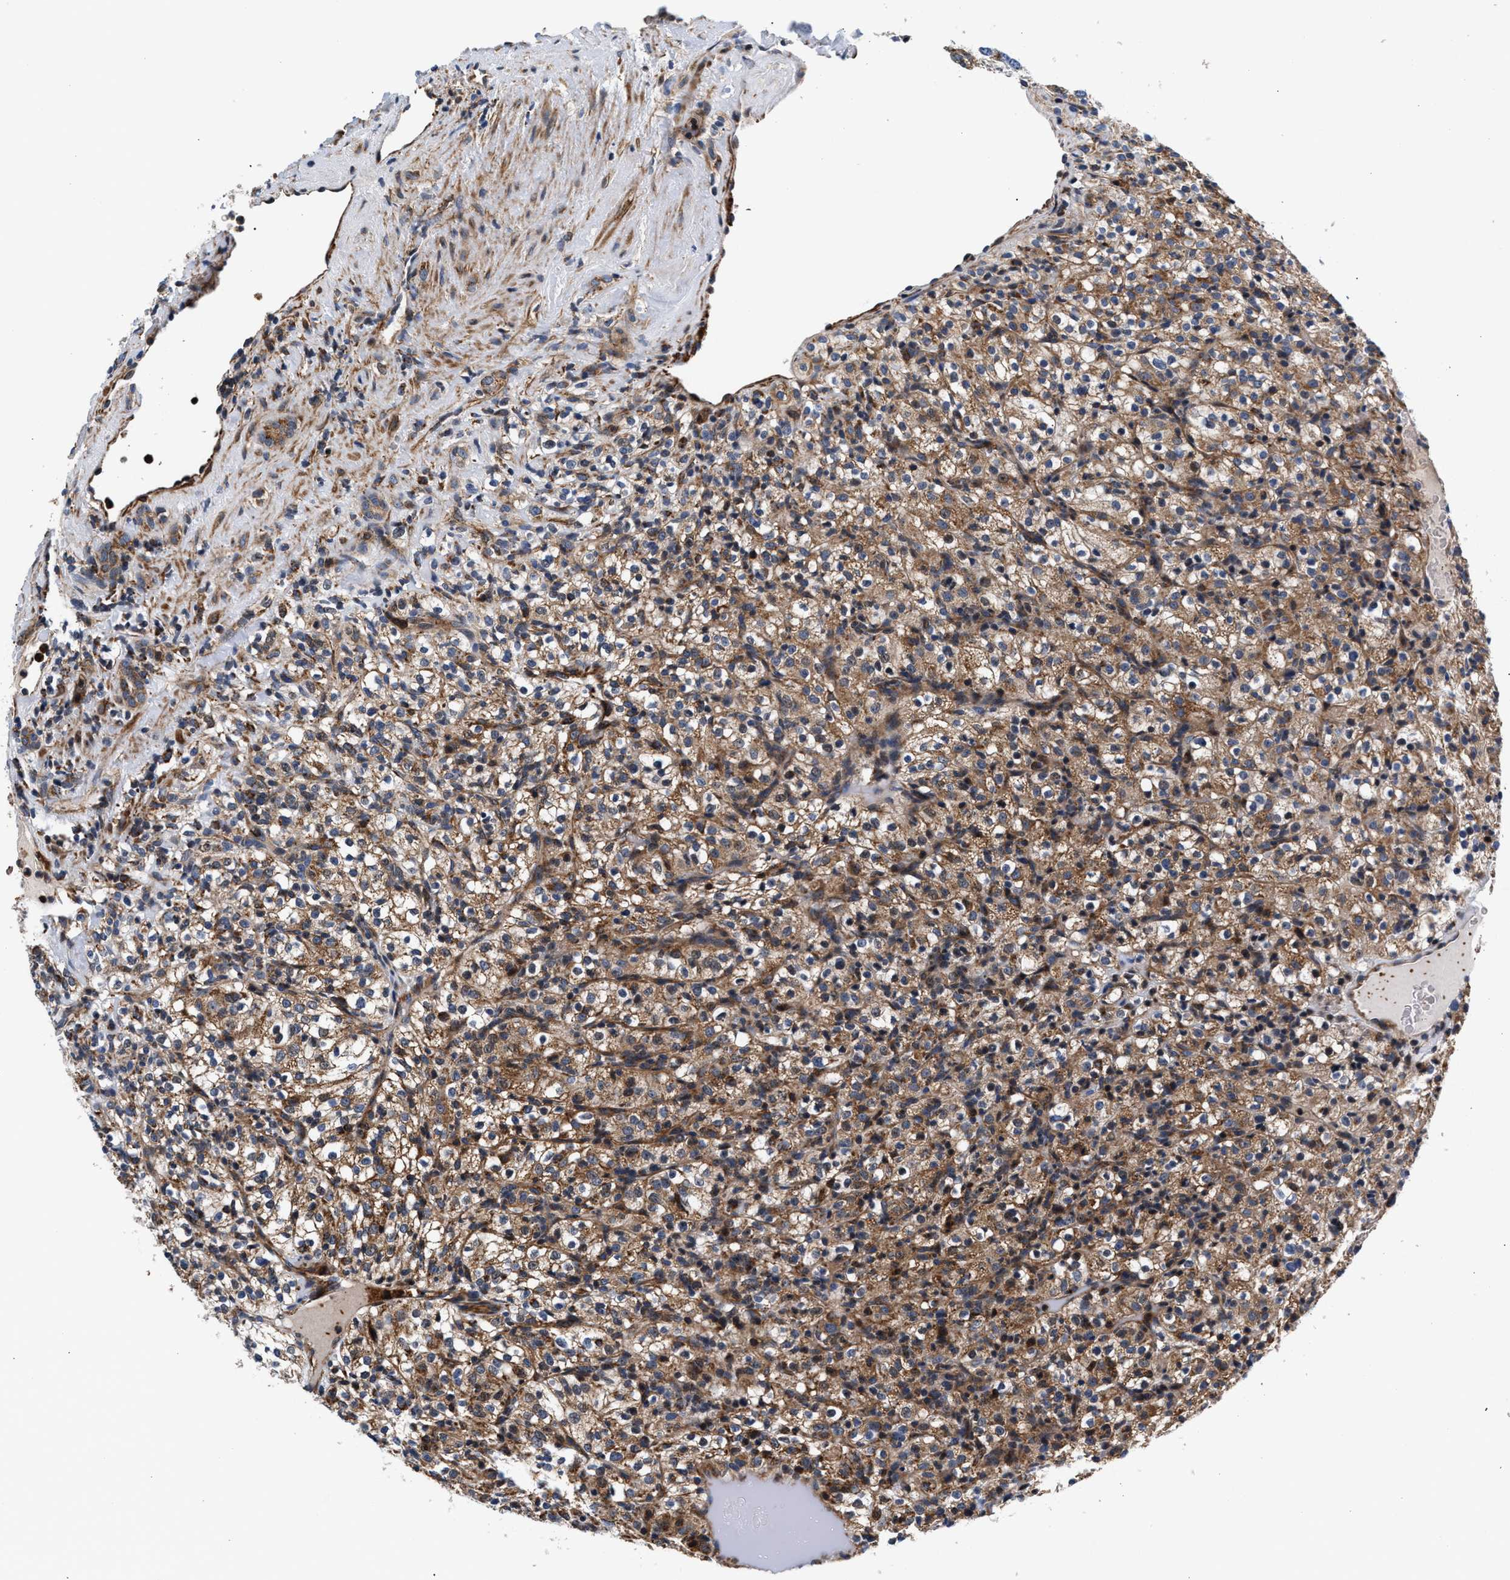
{"staining": {"intensity": "moderate", "quantity": ">75%", "location": "cytoplasmic/membranous"}, "tissue": "renal cancer", "cell_type": "Tumor cells", "image_type": "cancer", "snomed": [{"axis": "morphology", "description": "Normal tissue, NOS"}, {"axis": "morphology", "description": "Adenocarcinoma, NOS"}, {"axis": "topography", "description": "Kidney"}], "caption": "A brown stain labels moderate cytoplasmic/membranous positivity of a protein in renal cancer tumor cells.", "gene": "SGK1", "patient": {"sex": "female", "age": 72}}